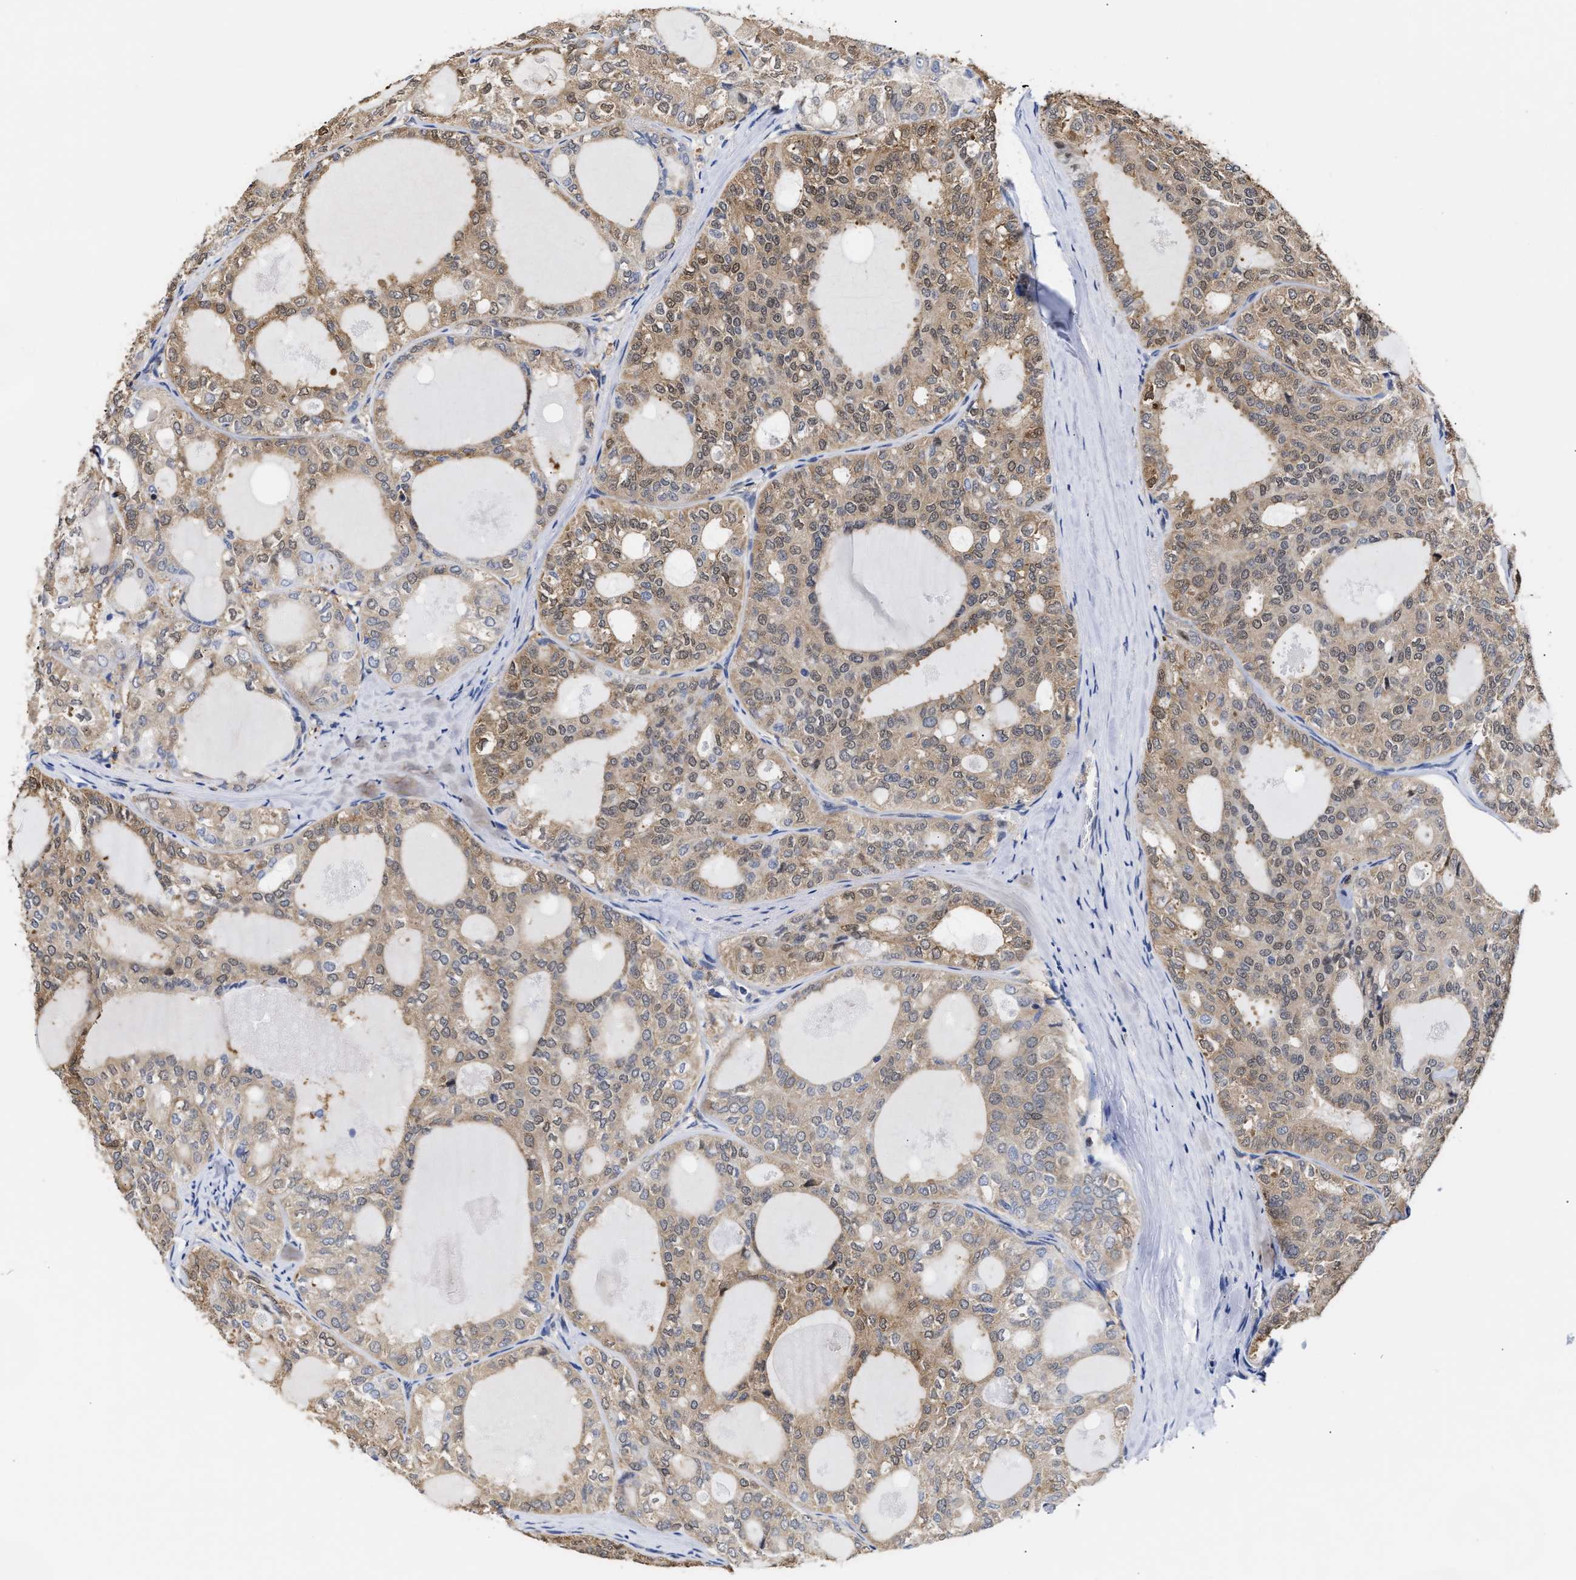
{"staining": {"intensity": "moderate", "quantity": "25%-75%", "location": "cytoplasmic/membranous"}, "tissue": "thyroid cancer", "cell_type": "Tumor cells", "image_type": "cancer", "snomed": [{"axis": "morphology", "description": "Follicular adenoma carcinoma, NOS"}, {"axis": "topography", "description": "Thyroid gland"}], "caption": "Protein analysis of thyroid follicular adenoma carcinoma tissue reveals moderate cytoplasmic/membranous positivity in about 25%-75% of tumor cells.", "gene": "KLHDC1", "patient": {"sex": "male", "age": 75}}